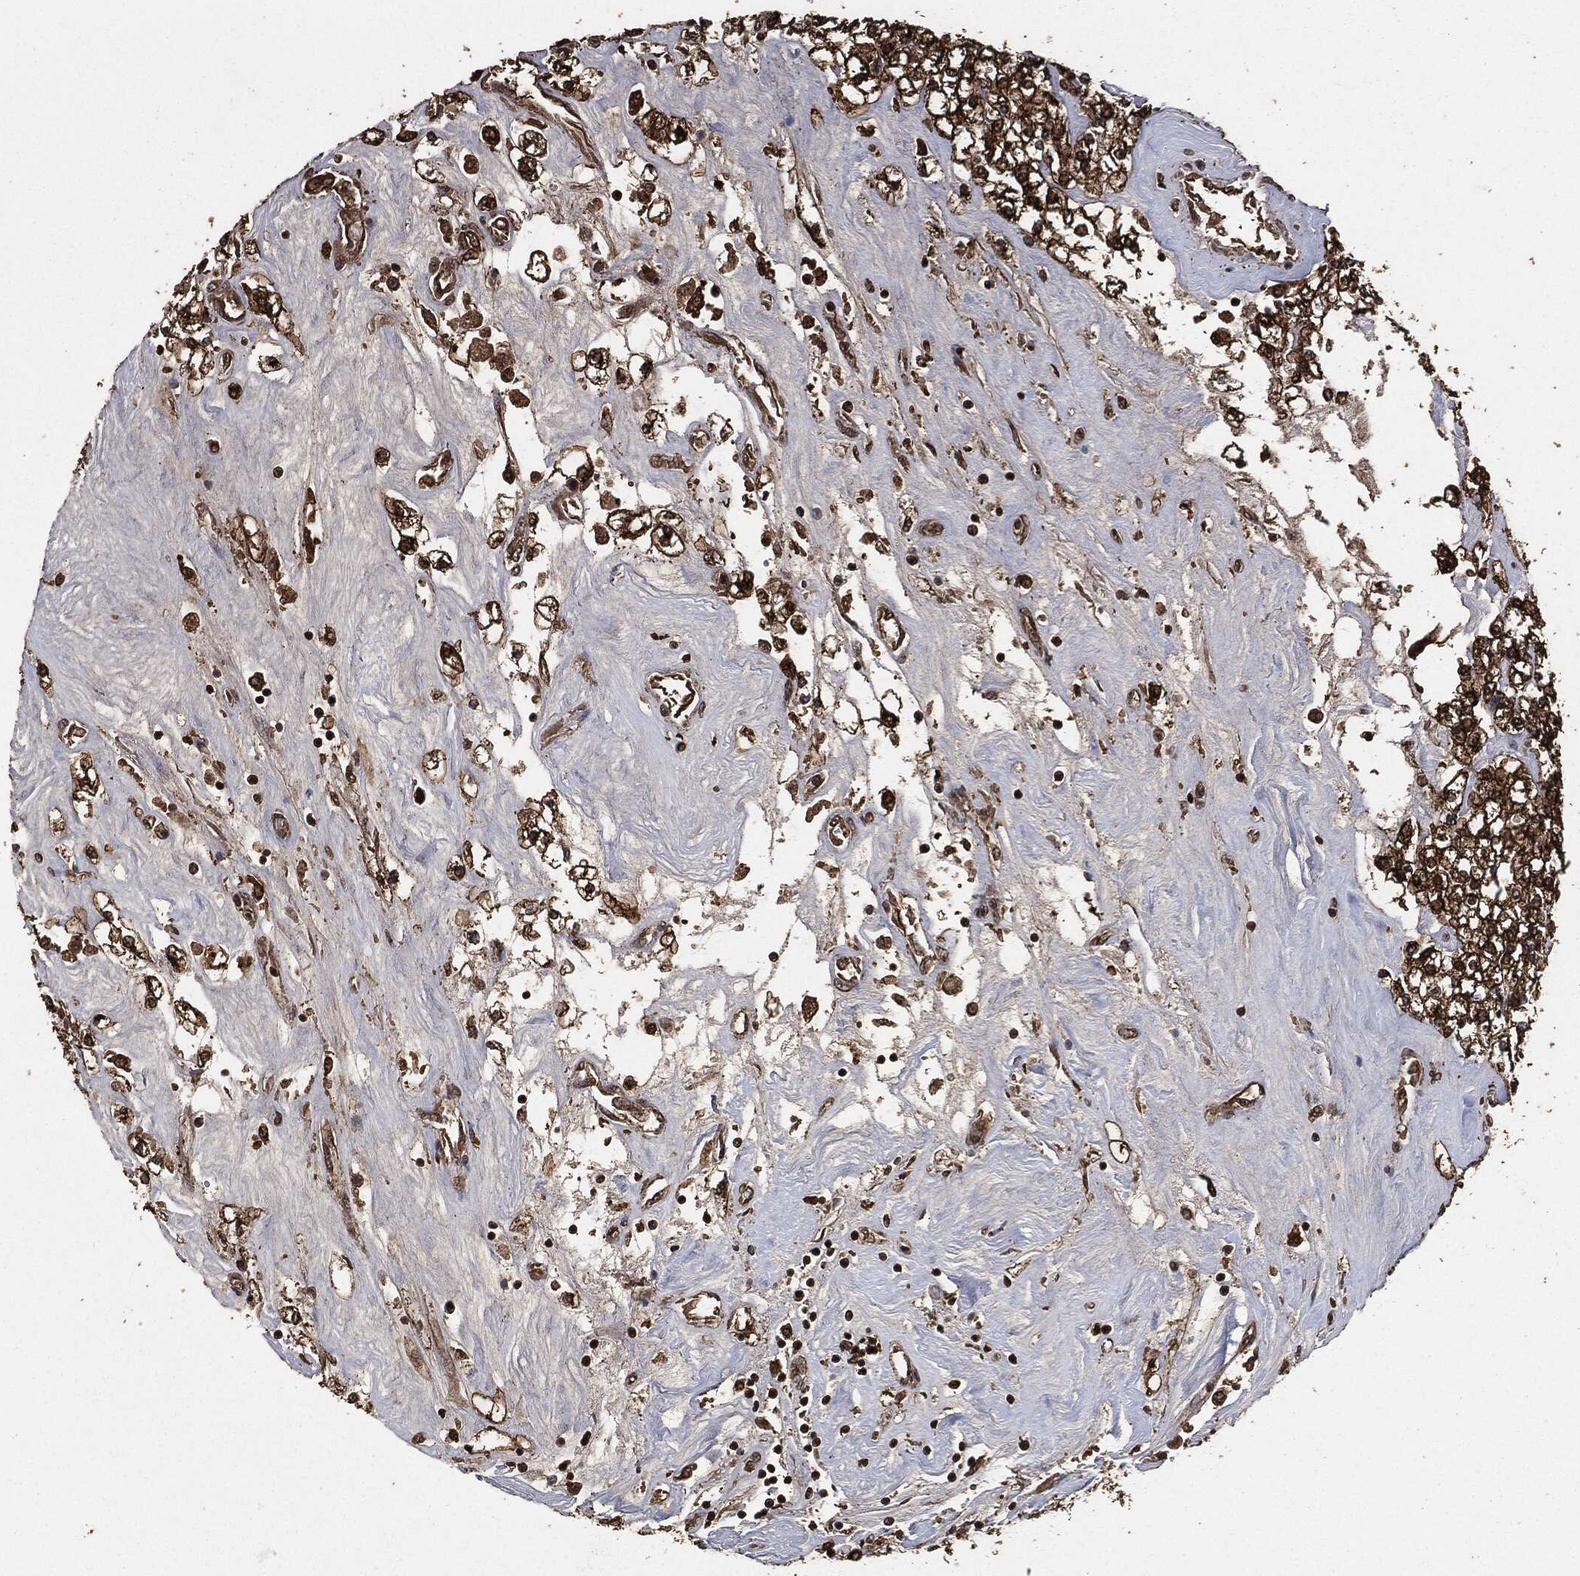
{"staining": {"intensity": "strong", "quantity": ">75%", "location": "cytoplasmic/membranous"}, "tissue": "renal cancer", "cell_type": "Tumor cells", "image_type": "cancer", "snomed": [{"axis": "morphology", "description": "Adenocarcinoma, NOS"}, {"axis": "topography", "description": "Kidney"}], "caption": "High-magnification brightfield microscopy of renal cancer stained with DAB (3,3'-diaminobenzidine) (brown) and counterstained with hematoxylin (blue). tumor cells exhibit strong cytoplasmic/membranous positivity is present in about>75% of cells.", "gene": "EGFR", "patient": {"sex": "male", "age": 80}}